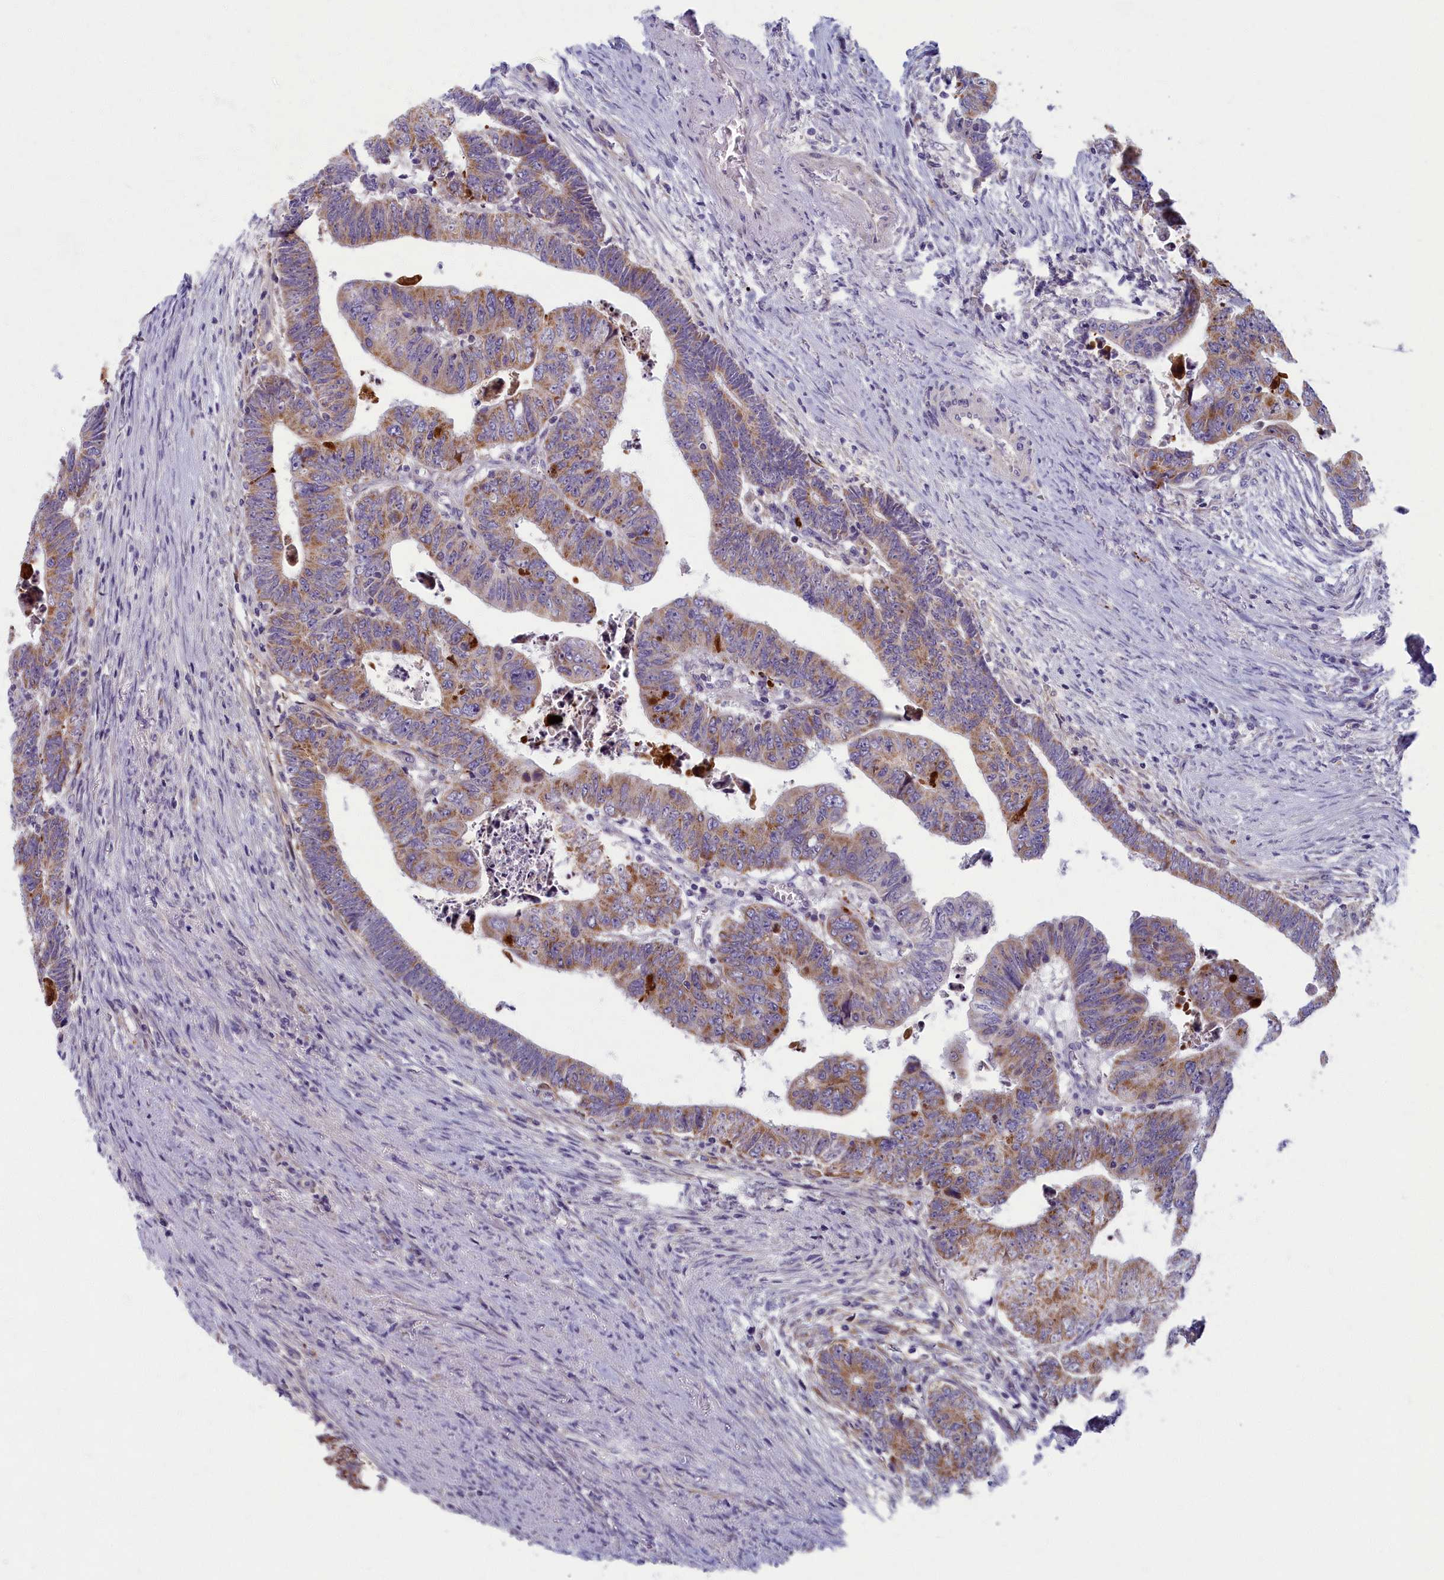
{"staining": {"intensity": "moderate", "quantity": ">75%", "location": "cytoplasmic/membranous"}, "tissue": "colorectal cancer", "cell_type": "Tumor cells", "image_type": "cancer", "snomed": [{"axis": "morphology", "description": "Normal tissue, NOS"}, {"axis": "morphology", "description": "Adenocarcinoma, NOS"}, {"axis": "topography", "description": "Rectum"}], "caption": "Colorectal cancer was stained to show a protein in brown. There is medium levels of moderate cytoplasmic/membranous positivity in approximately >75% of tumor cells.", "gene": "MRPS25", "patient": {"sex": "female", "age": 65}}